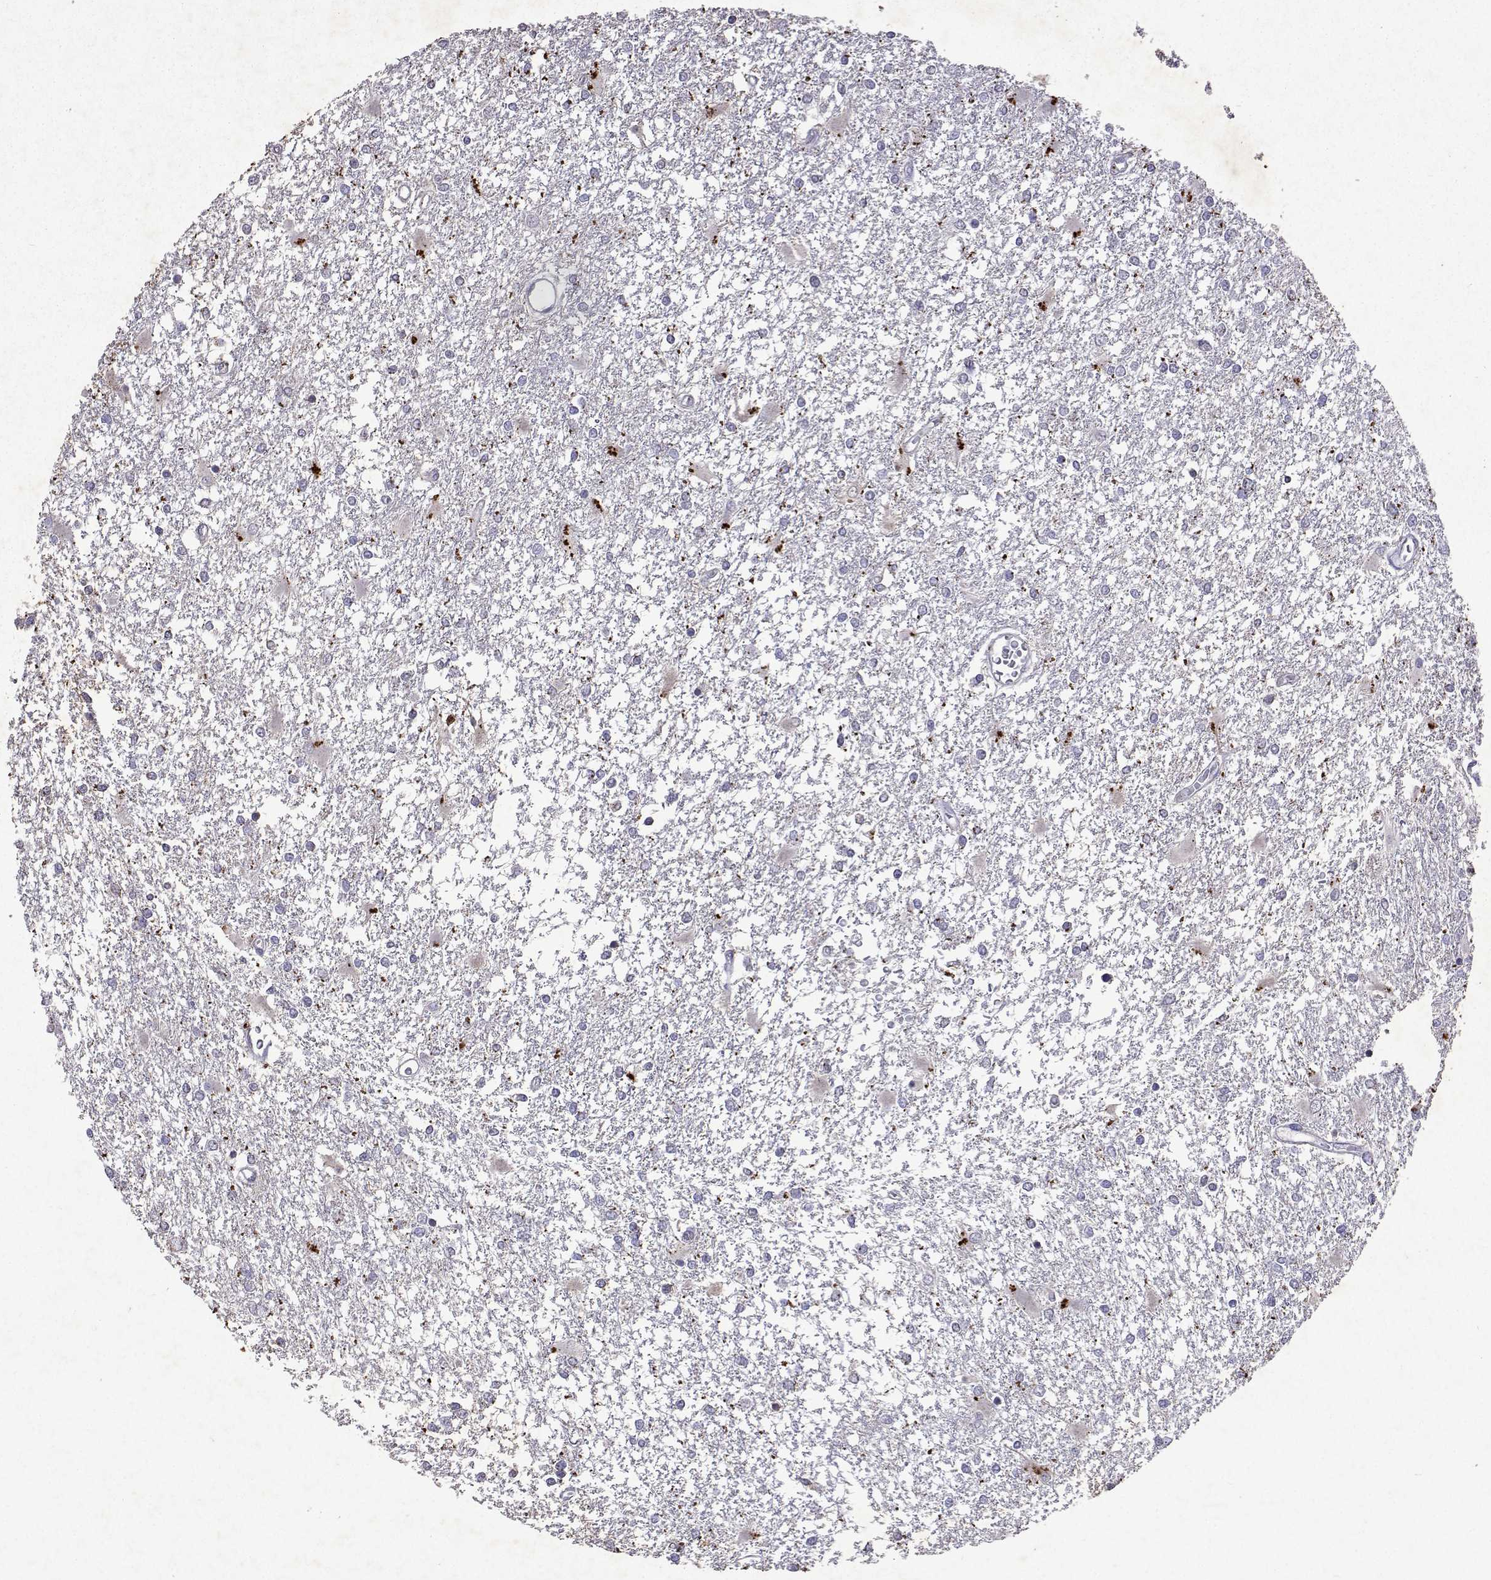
{"staining": {"intensity": "negative", "quantity": "none", "location": "none"}, "tissue": "glioma", "cell_type": "Tumor cells", "image_type": "cancer", "snomed": [{"axis": "morphology", "description": "Glioma, malignant, High grade"}, {"axis": "topography", "description": "Cerebral cortex"}], "caption": "Image shows no significant protein positivity in tumor cells of malignant high-grade glioma.", "gene": "DUSP28", "patient": {"sex": "male", "age": 79}}